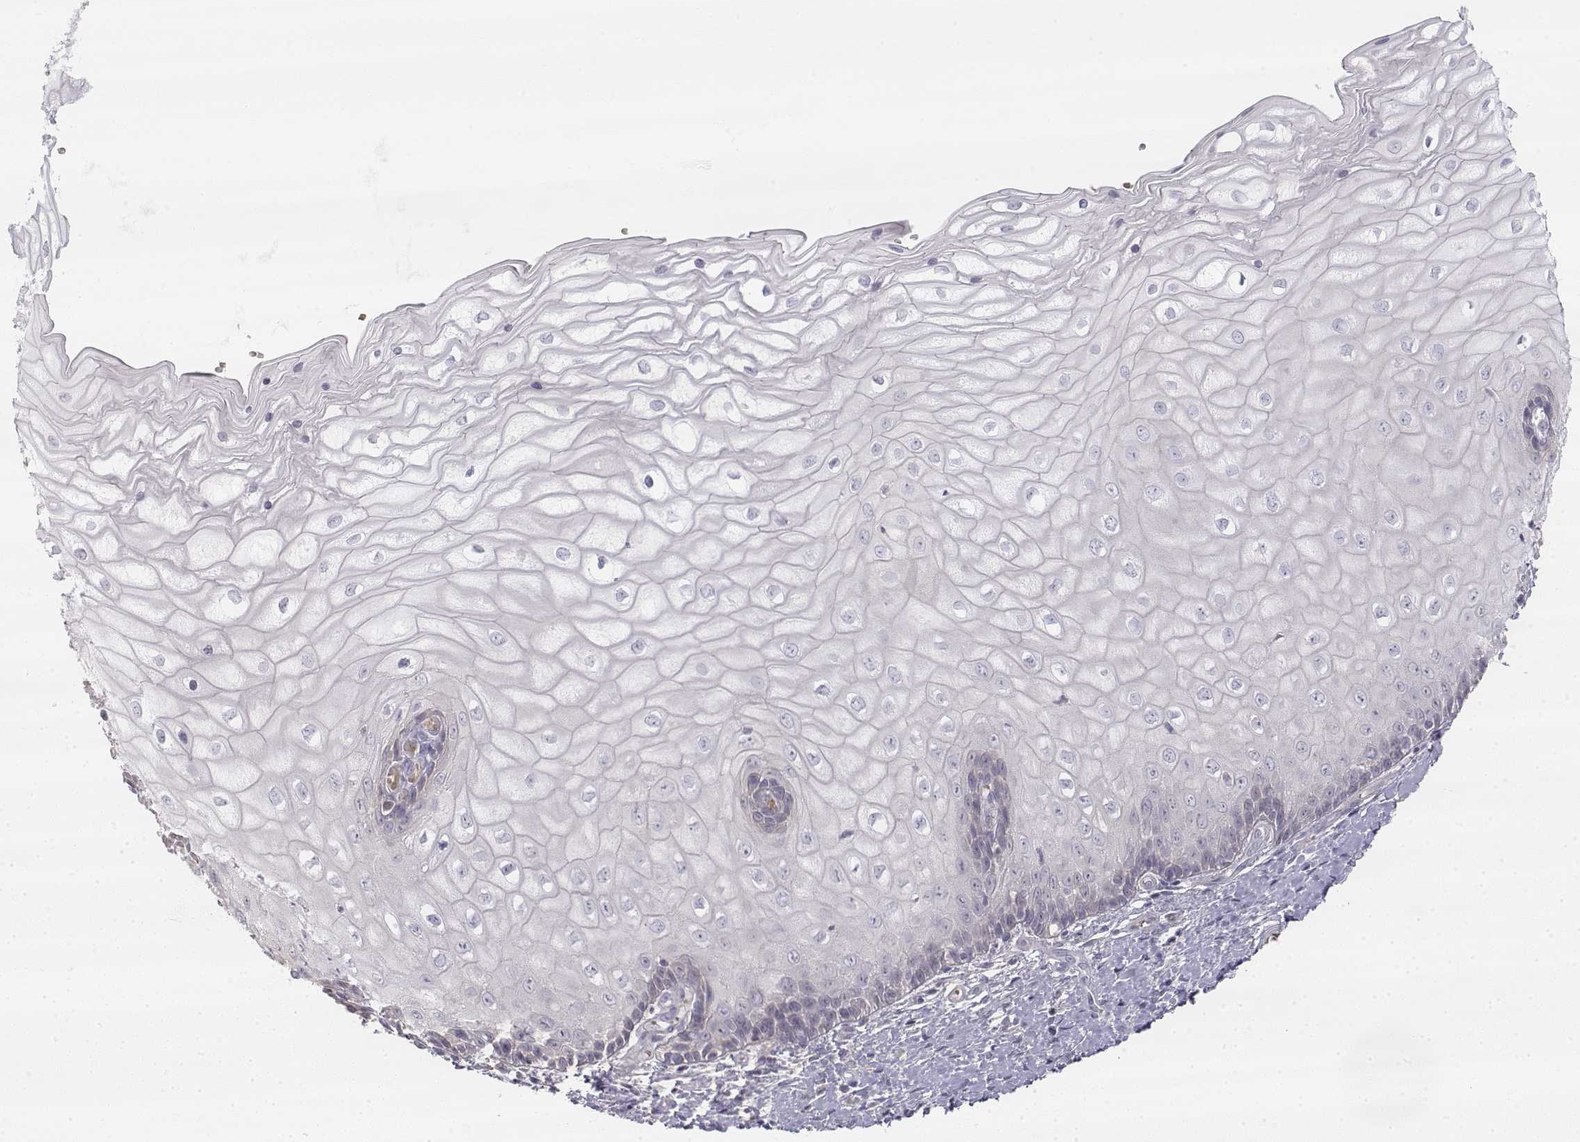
{"staining": {"intensity": "negative", "quantity": "none", "location": "none"}, "tissue": "cervix", "cell_type": "Glandular cells", "image_type": "normal", "snomed": [{"axis": "morphology", "description": "Normal tissue, NOS"}, {"axis": "topography", "description": "Cervix"}], "caption": "This is a image of immunohistochemistry (IHC) staining of normal cervix, which shows no staining in glandular cells.", "gene": "GLIPR1L2", "patient": {"sex": "female", "age": 37}}